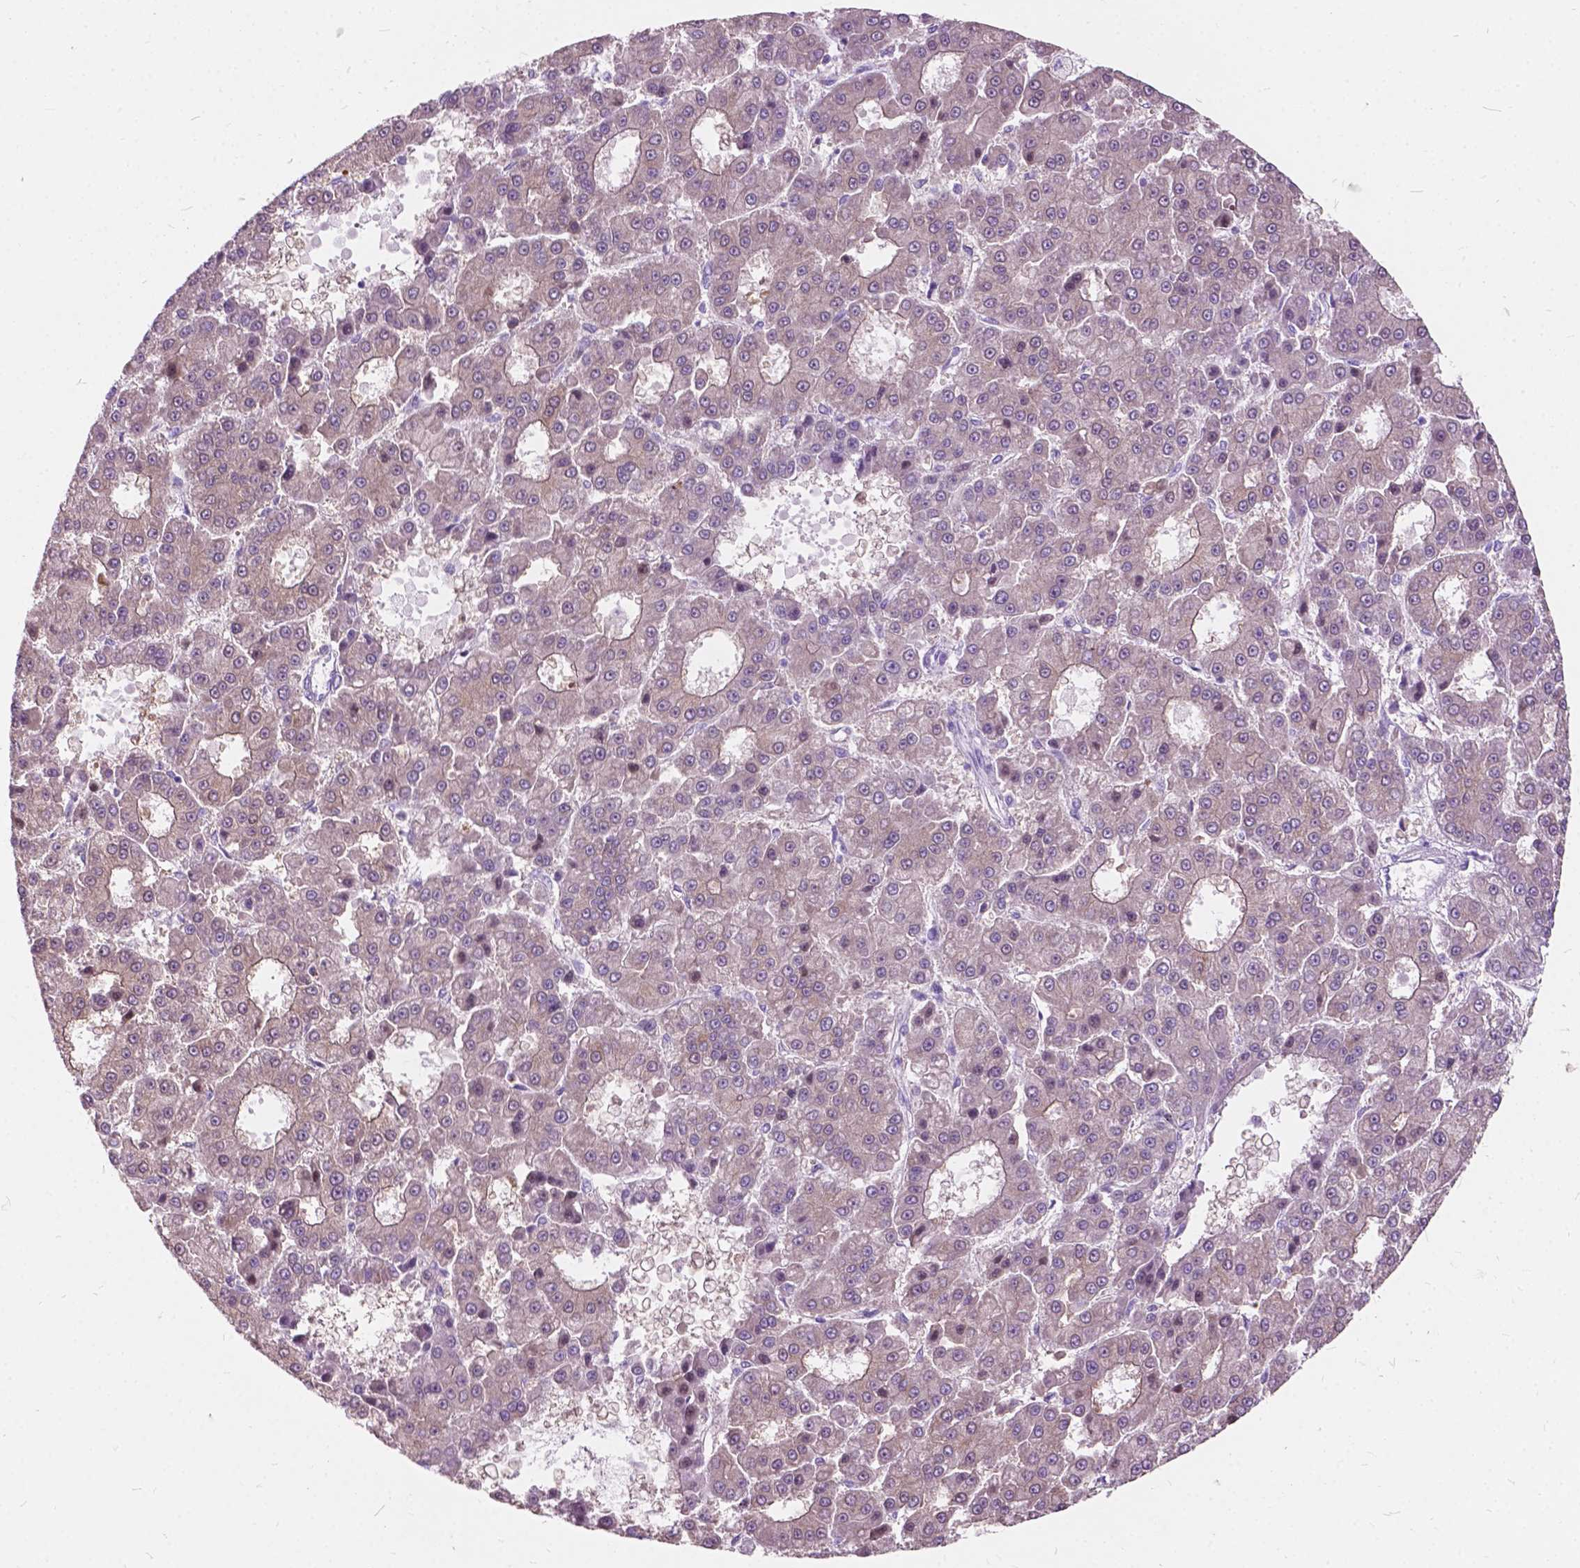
{"staining": {"intensity": "weak", "quantity": "<25%", "location": "cytoplasmic/membranous"}, "tissue": "liver cancer", "cell_type": "Tumor cells", "image_type": "cancer", "snomed": [{"axis": "morphology", "description": "Carcinoma, Hepatocellular, NOS"}, {"axis": "topography", "description": "Liver"}], "caption": "DAB (3,3'-diaminobenzidine) immunohistochemical staining of human liver cancer shows no significant expression in tumor cells.", "gene": "PRR35", "patient": {"sex": "male", "age": 70}}